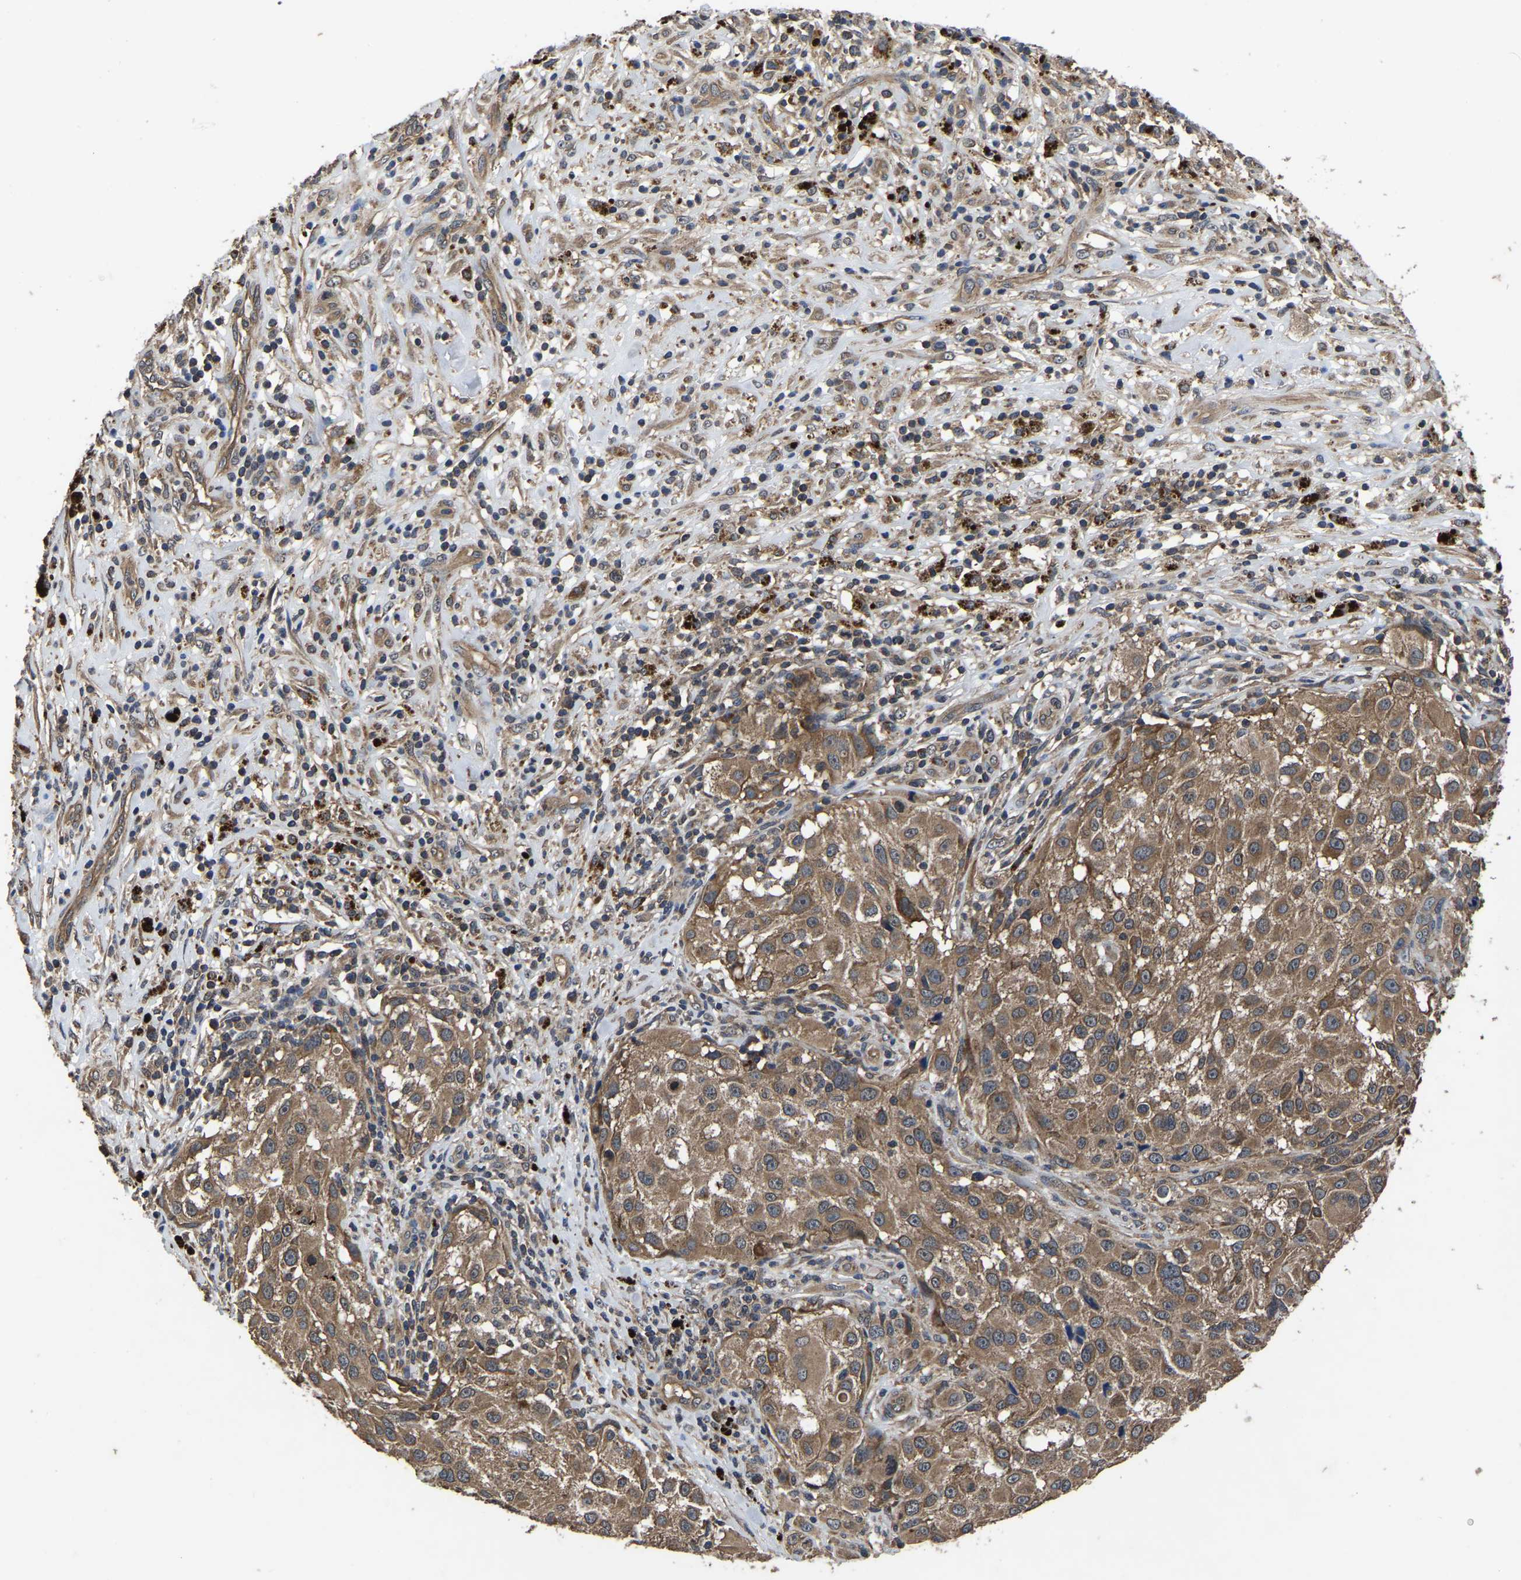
{"staining": {"intensity": "moderate", "quantity": ">75%", "location": "cytoplasmic/membranous"}, "tissue": "melanoma", "cell_type": "Tumor cells", "image_type": "cancer", "snomed": [{"axis": "morphology", "description": "Necrosis, NOS"}, {"axis": "morphology", "description": "Malignant melanoma, NOS"}, {"axis": "topography", "description": "Skin"}], "caption": "A brown stain shows moderate cytoplasmic/membranous expression of a protein in malignant melanoma tumor cells. The staining is performed using DAB brown chromogen to label protein expression. The nuclei are counter-stained blue using hematoxylin.", "gene": "CRYZL1", "patient": {"sex": "female", "age": 87}}